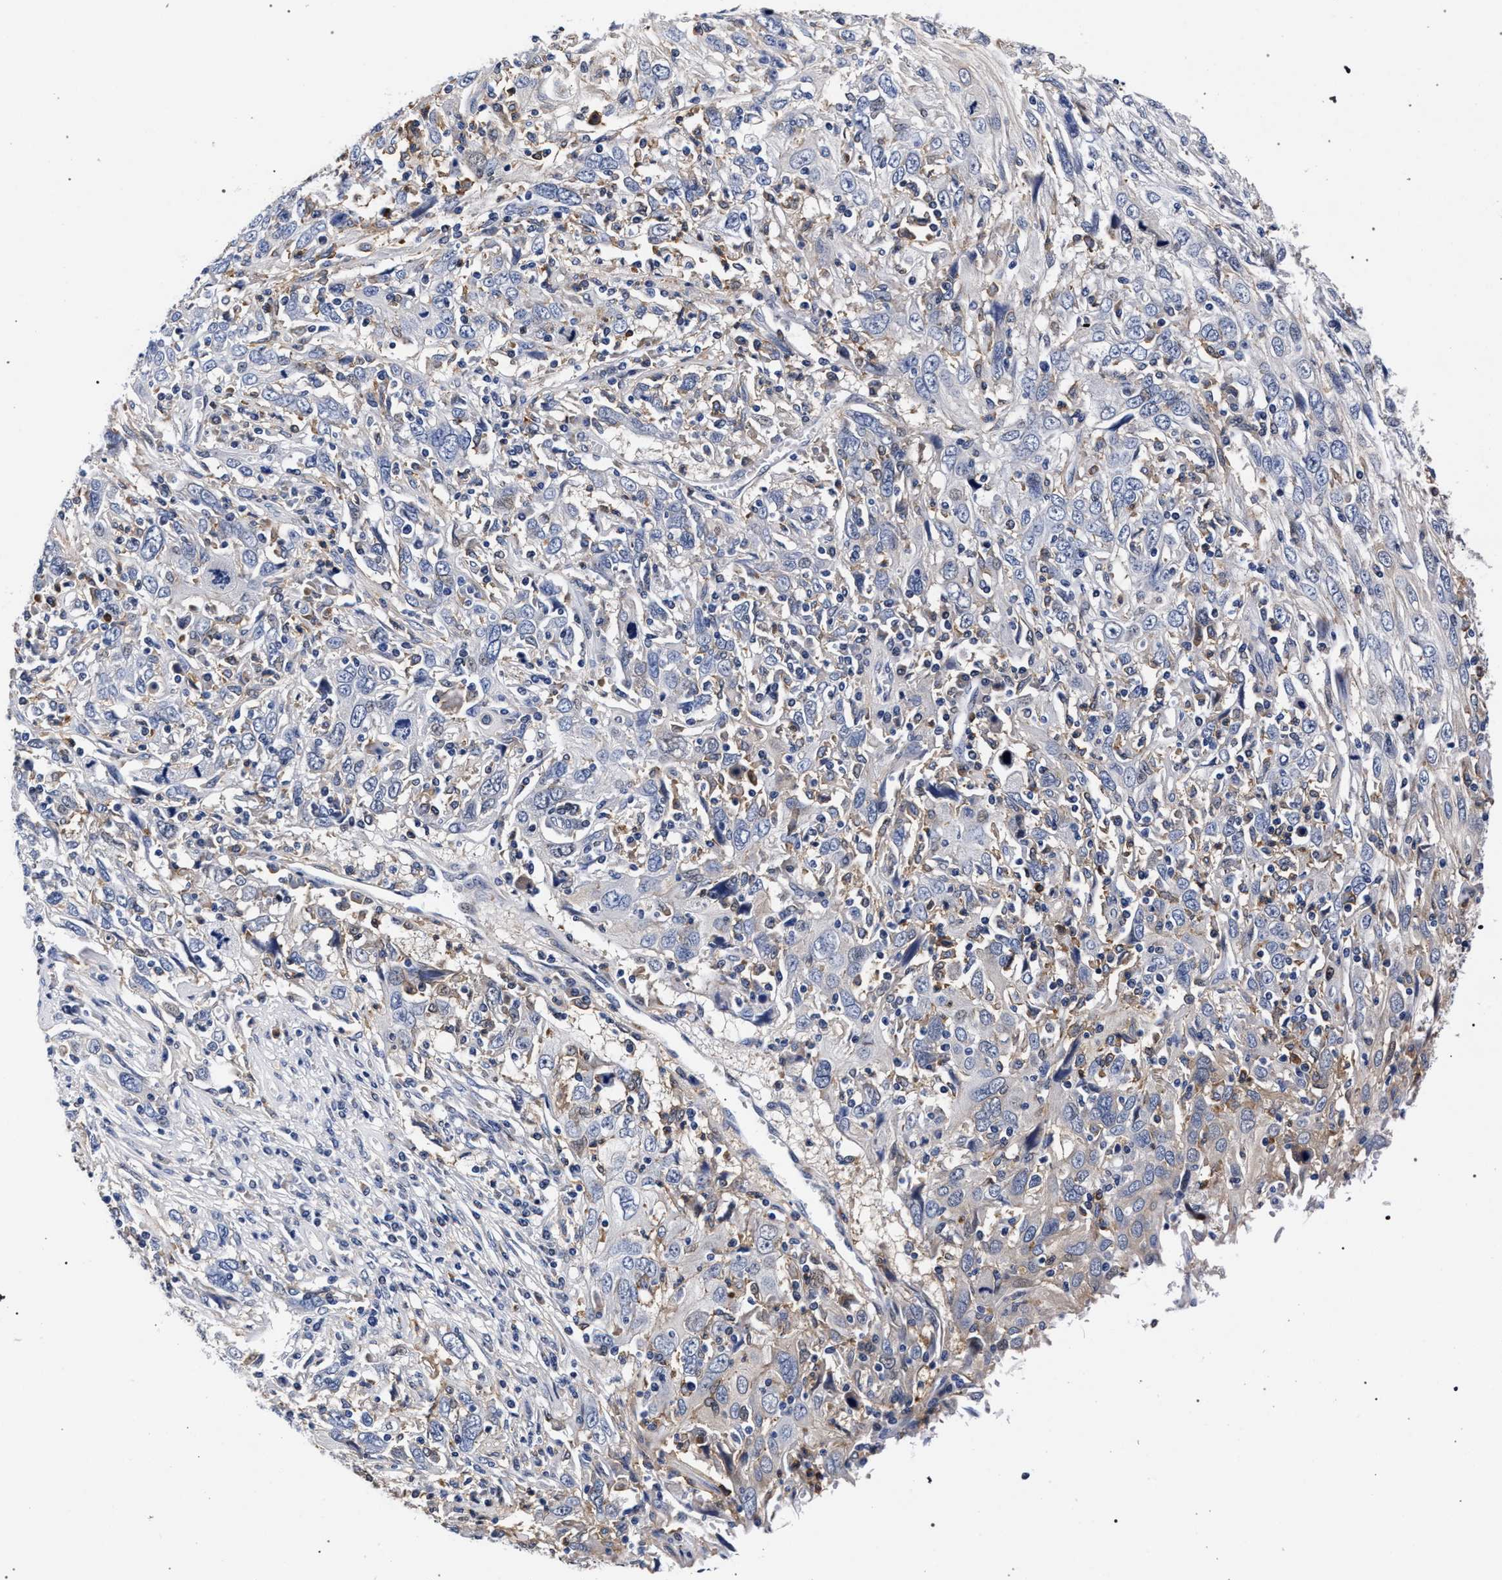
{"staining": {"intensity": "negative", "quantity": "none", "location": "none"}, "tissue": "cervical cancer", "cell_type": "Tumor cells", "image_type": "cancer", "snomed": [{"axis": "morphology", "description": "Squamous cell carcinoma, NOS"}, {"axis": "topography", "description": "Cervix"}], "caption": "This is a image of IHC staining of cervical squamous cell carcinoma, which shows no positivity in tumor cells.", "gene": "ZNF462", "patient": {"sex": "female", "age": 46}}